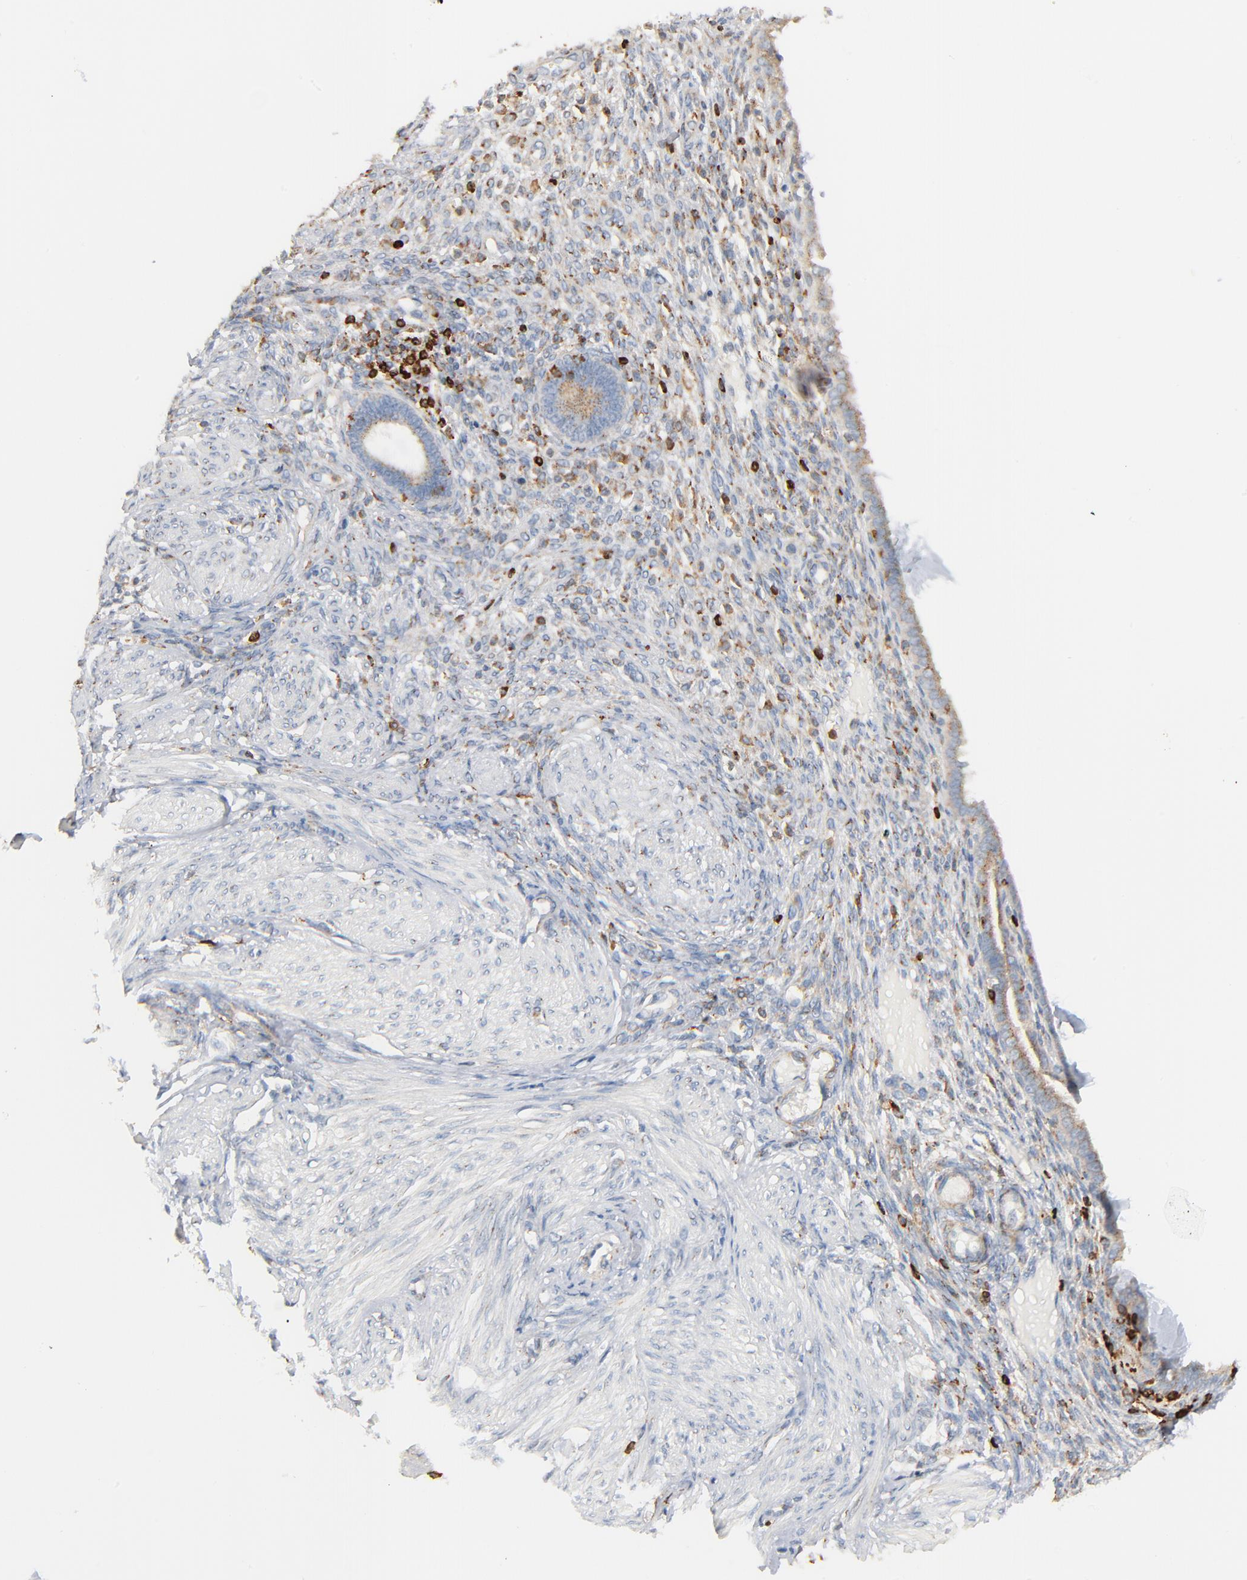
{"staining": {"intensity": "negative", "quantity": "none", "location": "none"}, "tissue": "endometrium", "cell_type": "Cells in endometrial stroma", "image_type": "normal", "snomed": [{"axis": "morphology", "description": "Normal tissue, NOS"}, {"axis": "topography", "description": "Endometrium"}], "caption": "IHC histopathology image of normal endometrium: endometrium stained with DAB demonstrates no significant protein positivity in cells in endometrial stroma.", "gene": "SH3KBP1", "patient": {"sex": "female", "age": 72}}